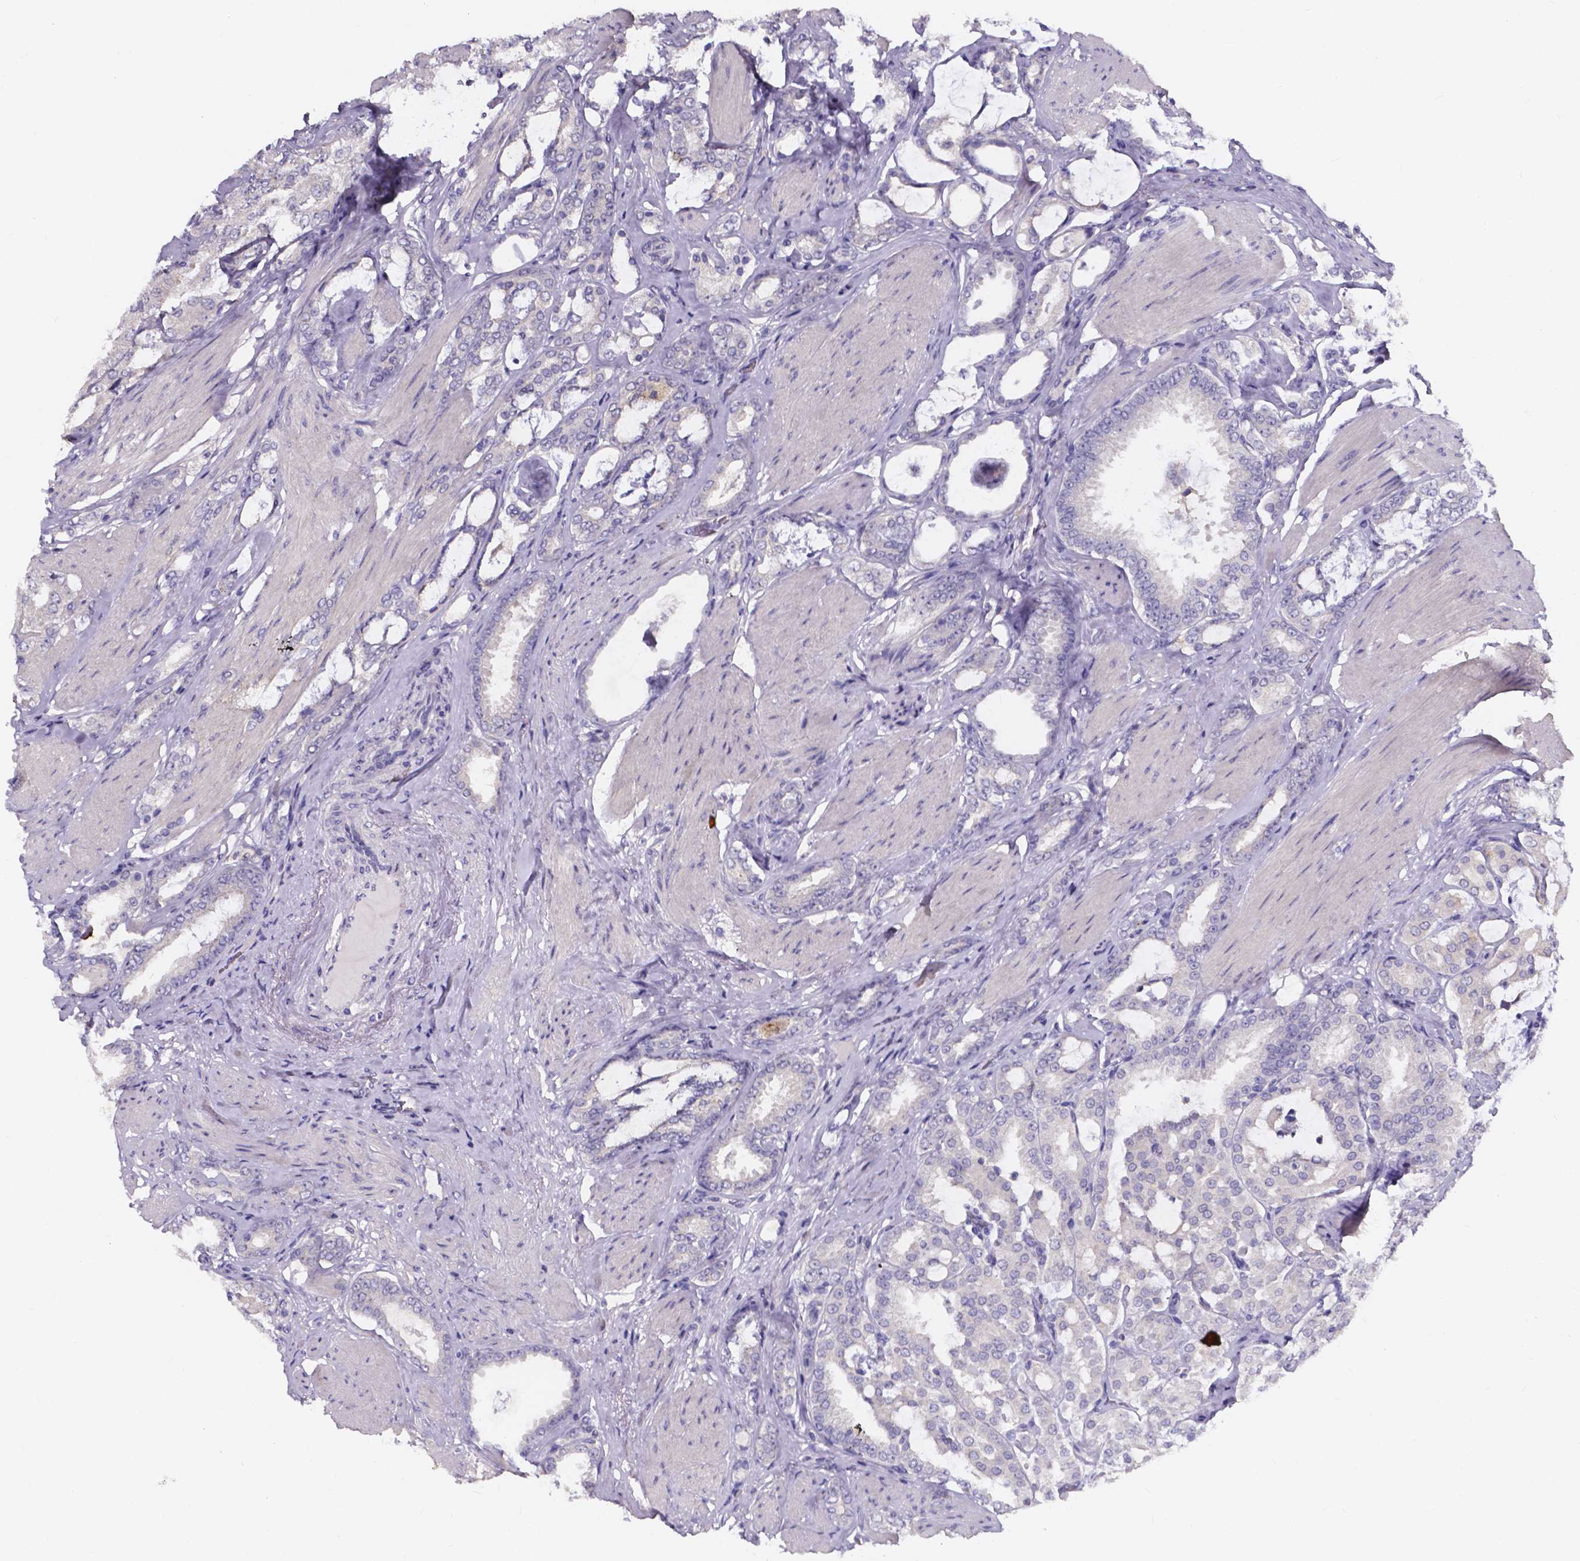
{"staining": {"intensity": "negative", "quantity": "none", "location": "none"}, "tissue": "prostate cancer", "cell_type": "Tumor cells", "image_type": "cancer", "snomed": [{"axis": "morphology", "description": "Adenocarcinoma, High grade"}, {"axis": "topography", "description": "Prostate"}], "caption": "DAB (3,3'-diaminobenzidine) immunohistochemical staining of human prostate cancer displays no significant positivity in tumor cells. (Brightfield microscopy of DAB immunohistochemistry (IHC) at high magnification).", "gene": "SPOCD1", "patient": {"sex": "male", "age": 63}}